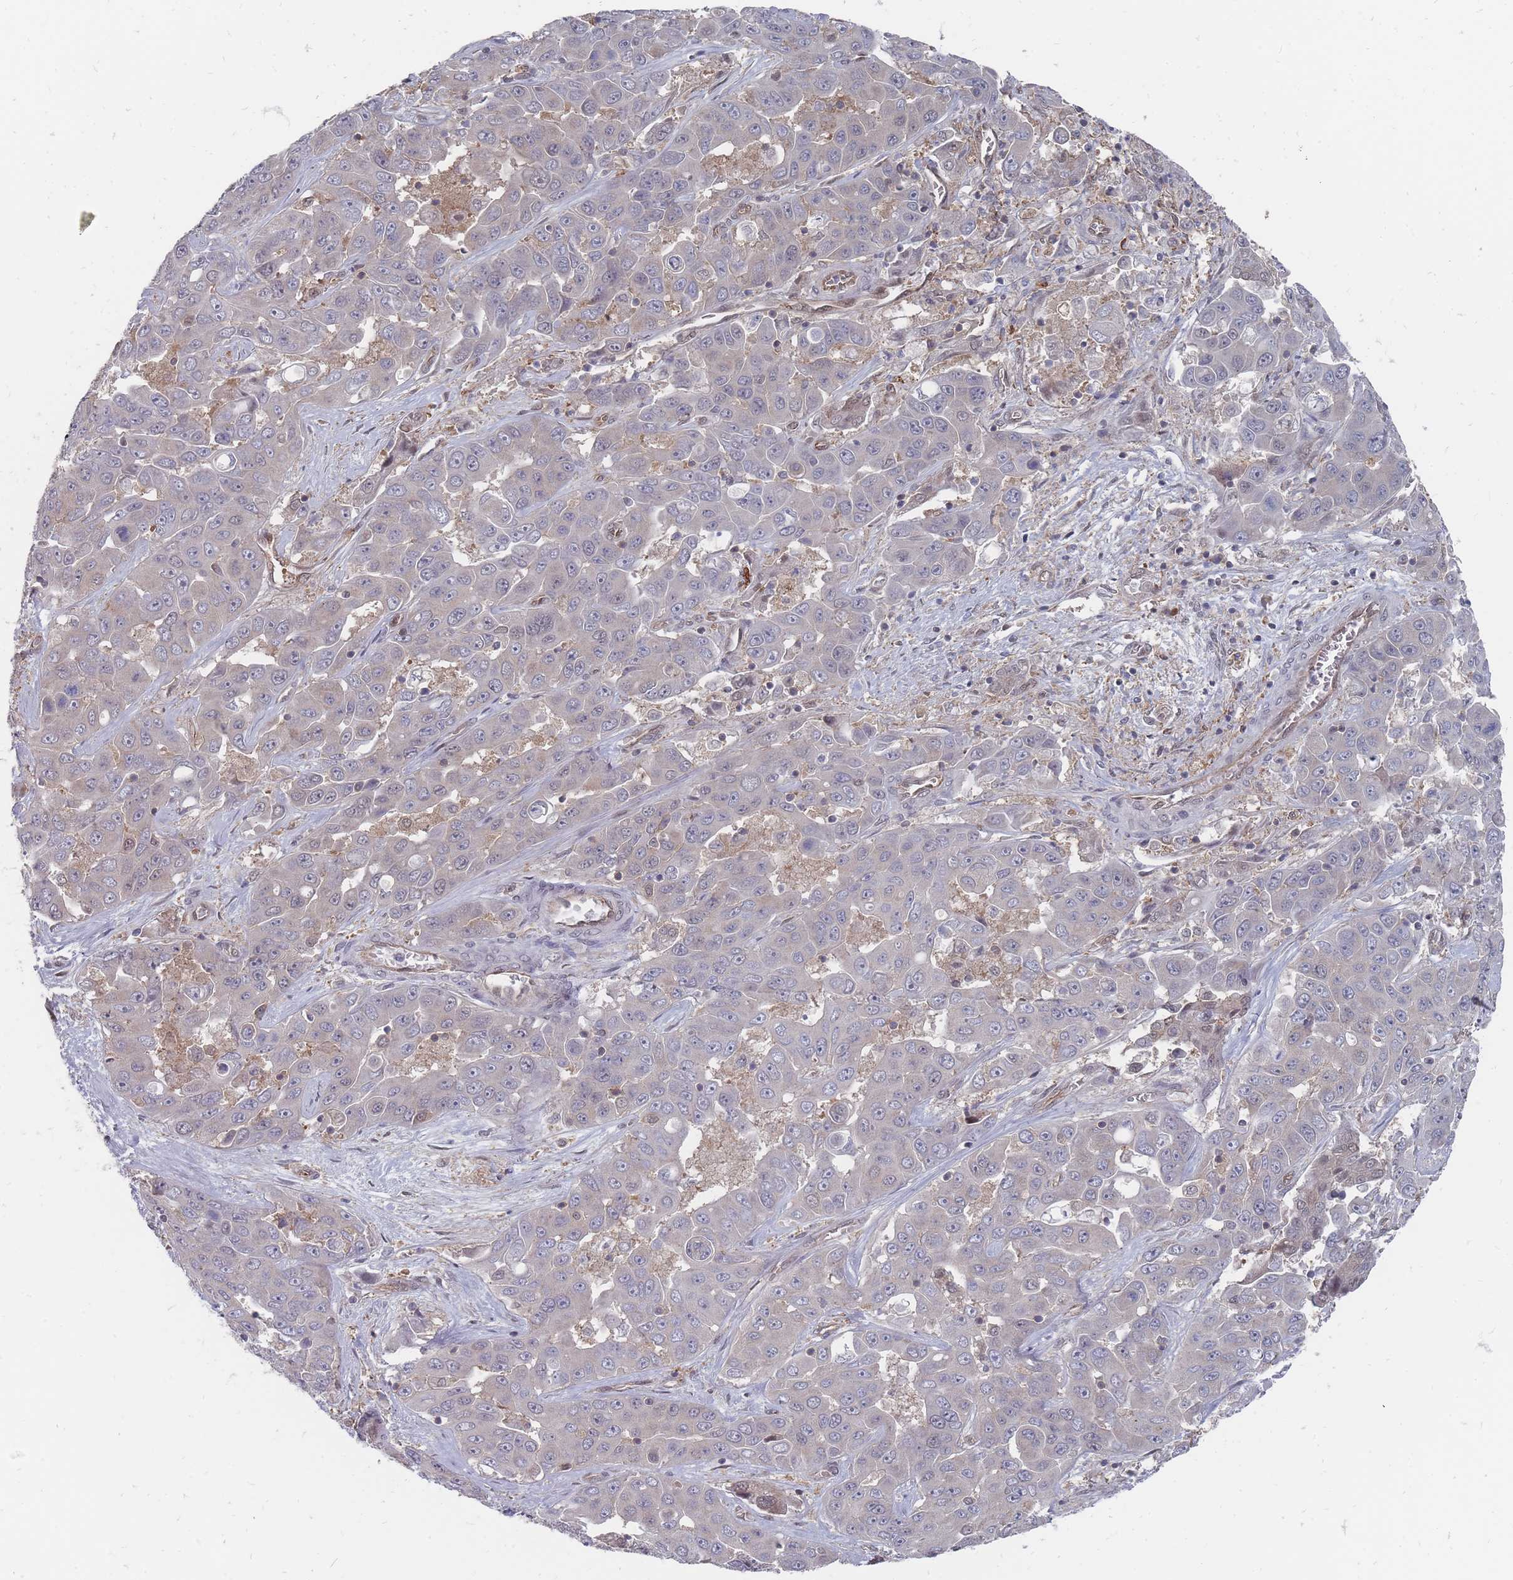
{"staining": {"intensity": "negative", "quantity": "none", "location": "none"}, "tissue": "liver cancer", "cell_type": "Tumor cells", "image_type": "cancer", "snomed": [{"axis": "morphology", "description": "Cholangiocarcinoma"}, {"axis": "topography", "description": "Liver"}], "caption": "High power microscopy histopathology image of an immunohistochemistry image of cholangiocarcinoma (liver), revealing no significant positivity in tumor cells.", "gene": "NKD1", "patient": {"sex": "female", "age": 52}}